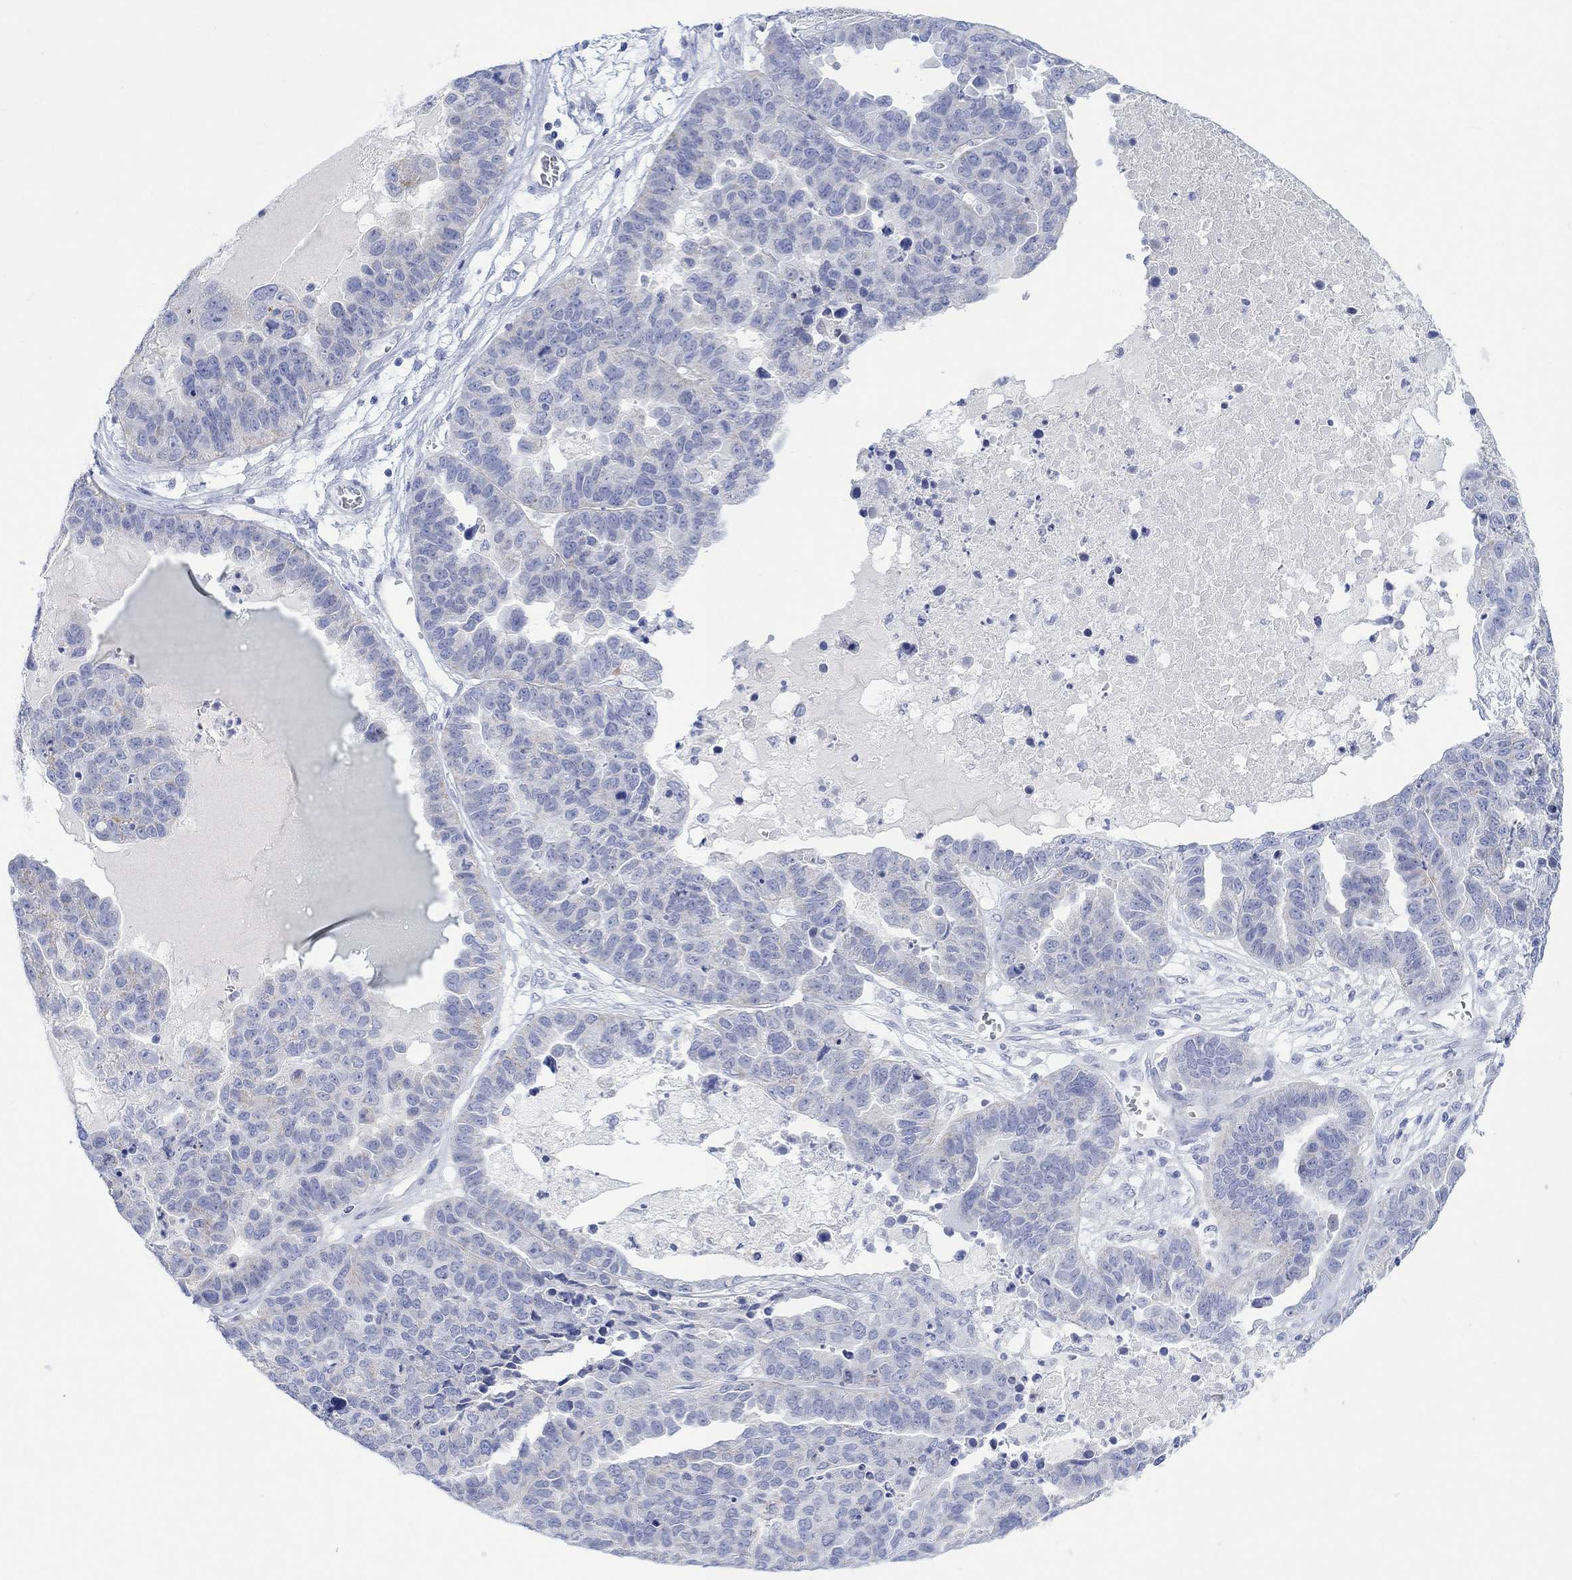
{"staining": {"intensity": "negative", "quantity": "none", "location": "none"}, "tissue": "ovarian cancer", "cell_type": "Tumor cells", "image_type": "cancer", "snomed": [{"axis": "morphology", "description": "Cystadenocarcinoma, serous, NOS"}, {"axis": "topography", "description": "Ovary"}], "caption": "This is a micrograph of immunohistochemistry (IHC) staining of serous cystadenocarcinoma (ovarian), which shows no positivity in tumor cells.", "gene": "CALCA", "patient": {"sex": "female", "age": 87}}